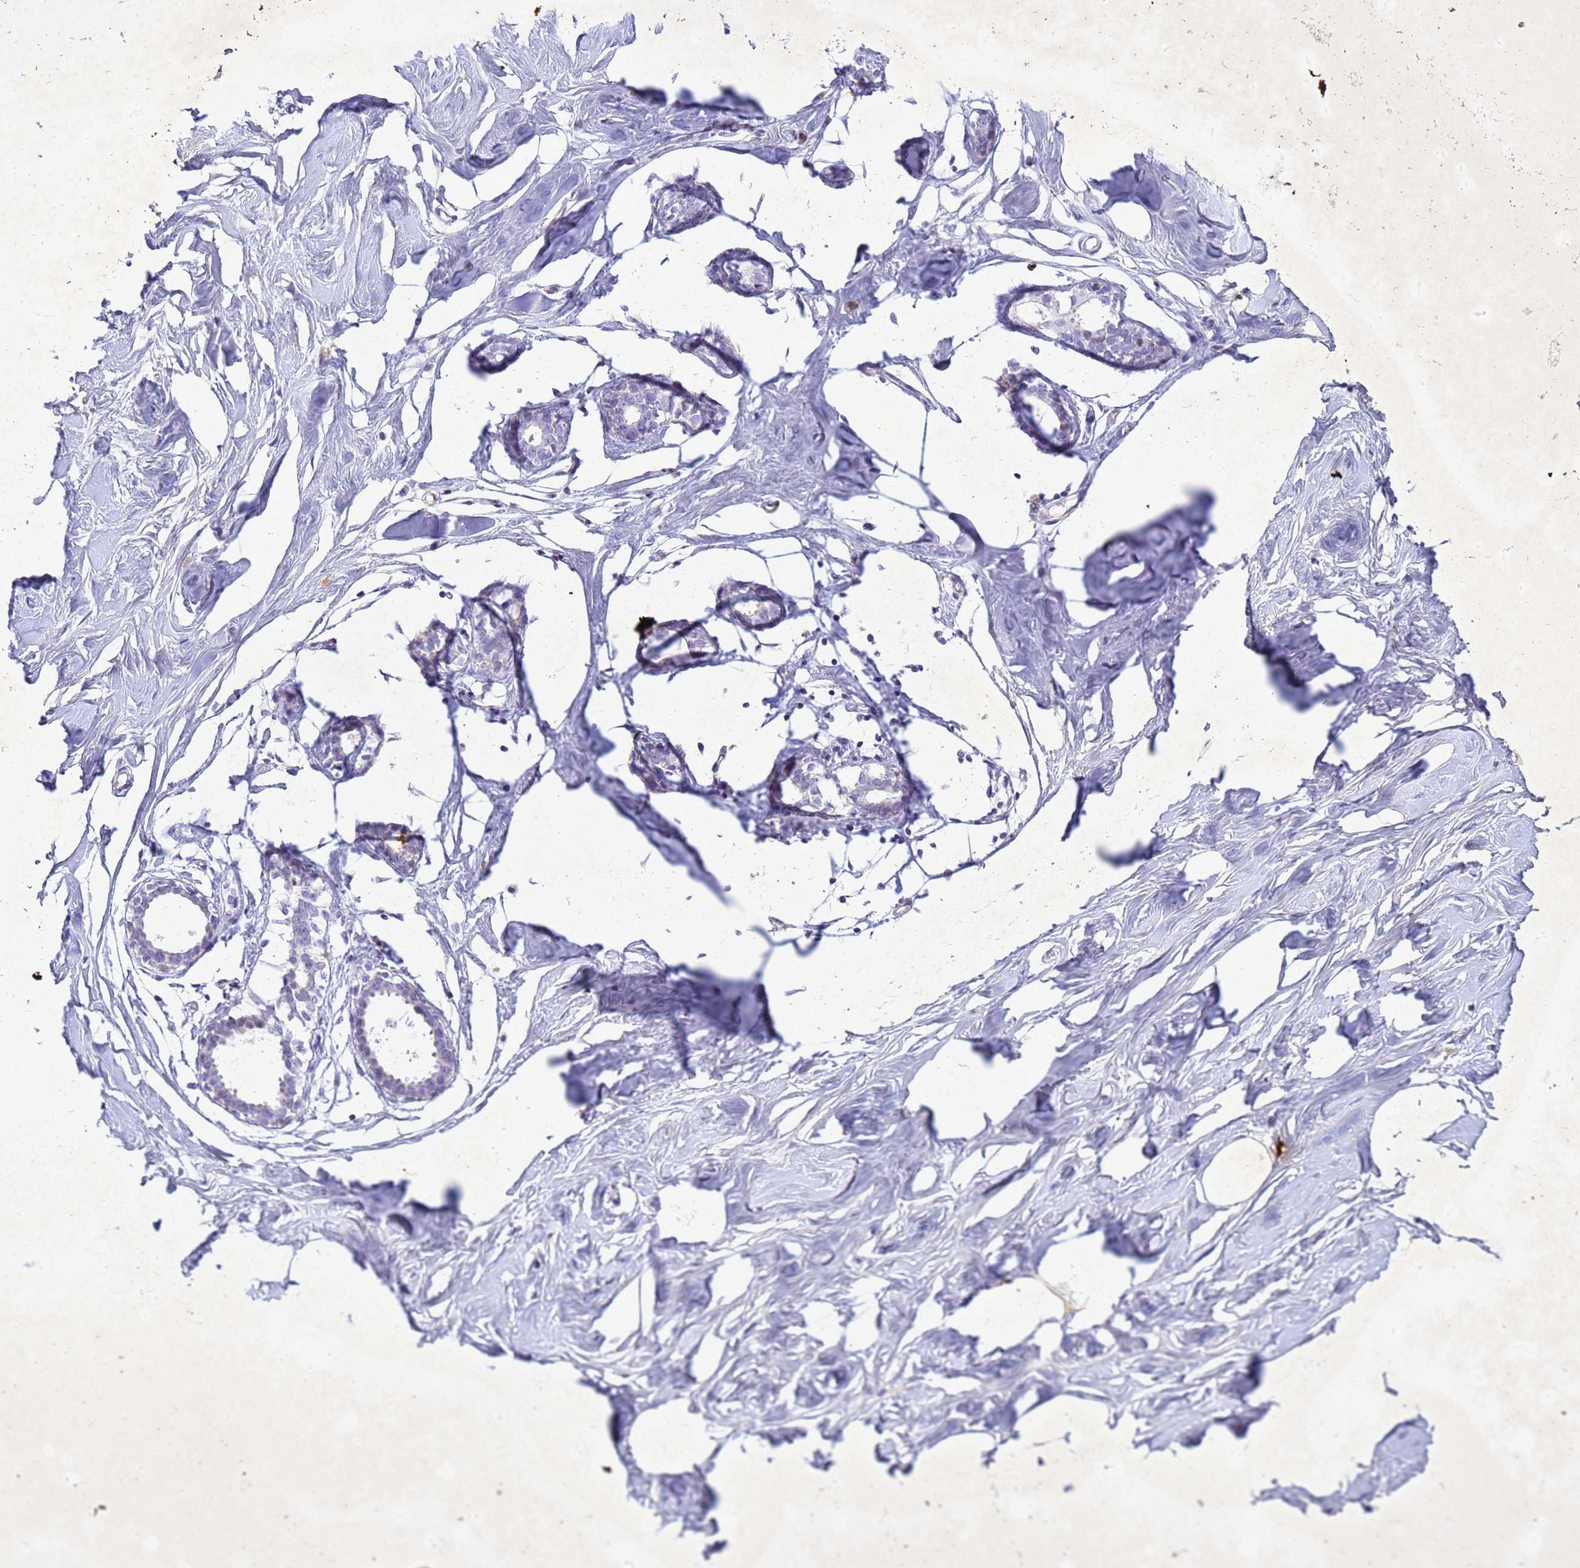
{"staining": {"intensity": "negative", "quantity": "none", "location": "none"}, "tissue": "breast", "cell_type": "Adipocytes", "image_type": "normal", "snomed": [{"axis": "morphology", "description": "Normal tissue, NOS"}, {"axis": "morphology", "description": "Adenoma, NOS"}, {"axis": "topography", "description": "Breast"}], "caption": "Micrograph shows no protein positivity in adipocytes of benign breast. The staining was performed using DAB to visualize the protein expression in brown, while the nuclei were stained in blue with hematoxylin (Magnification: 20x).", "gene": "COPS9", "patient": {"sex": "female", "age": 23}}